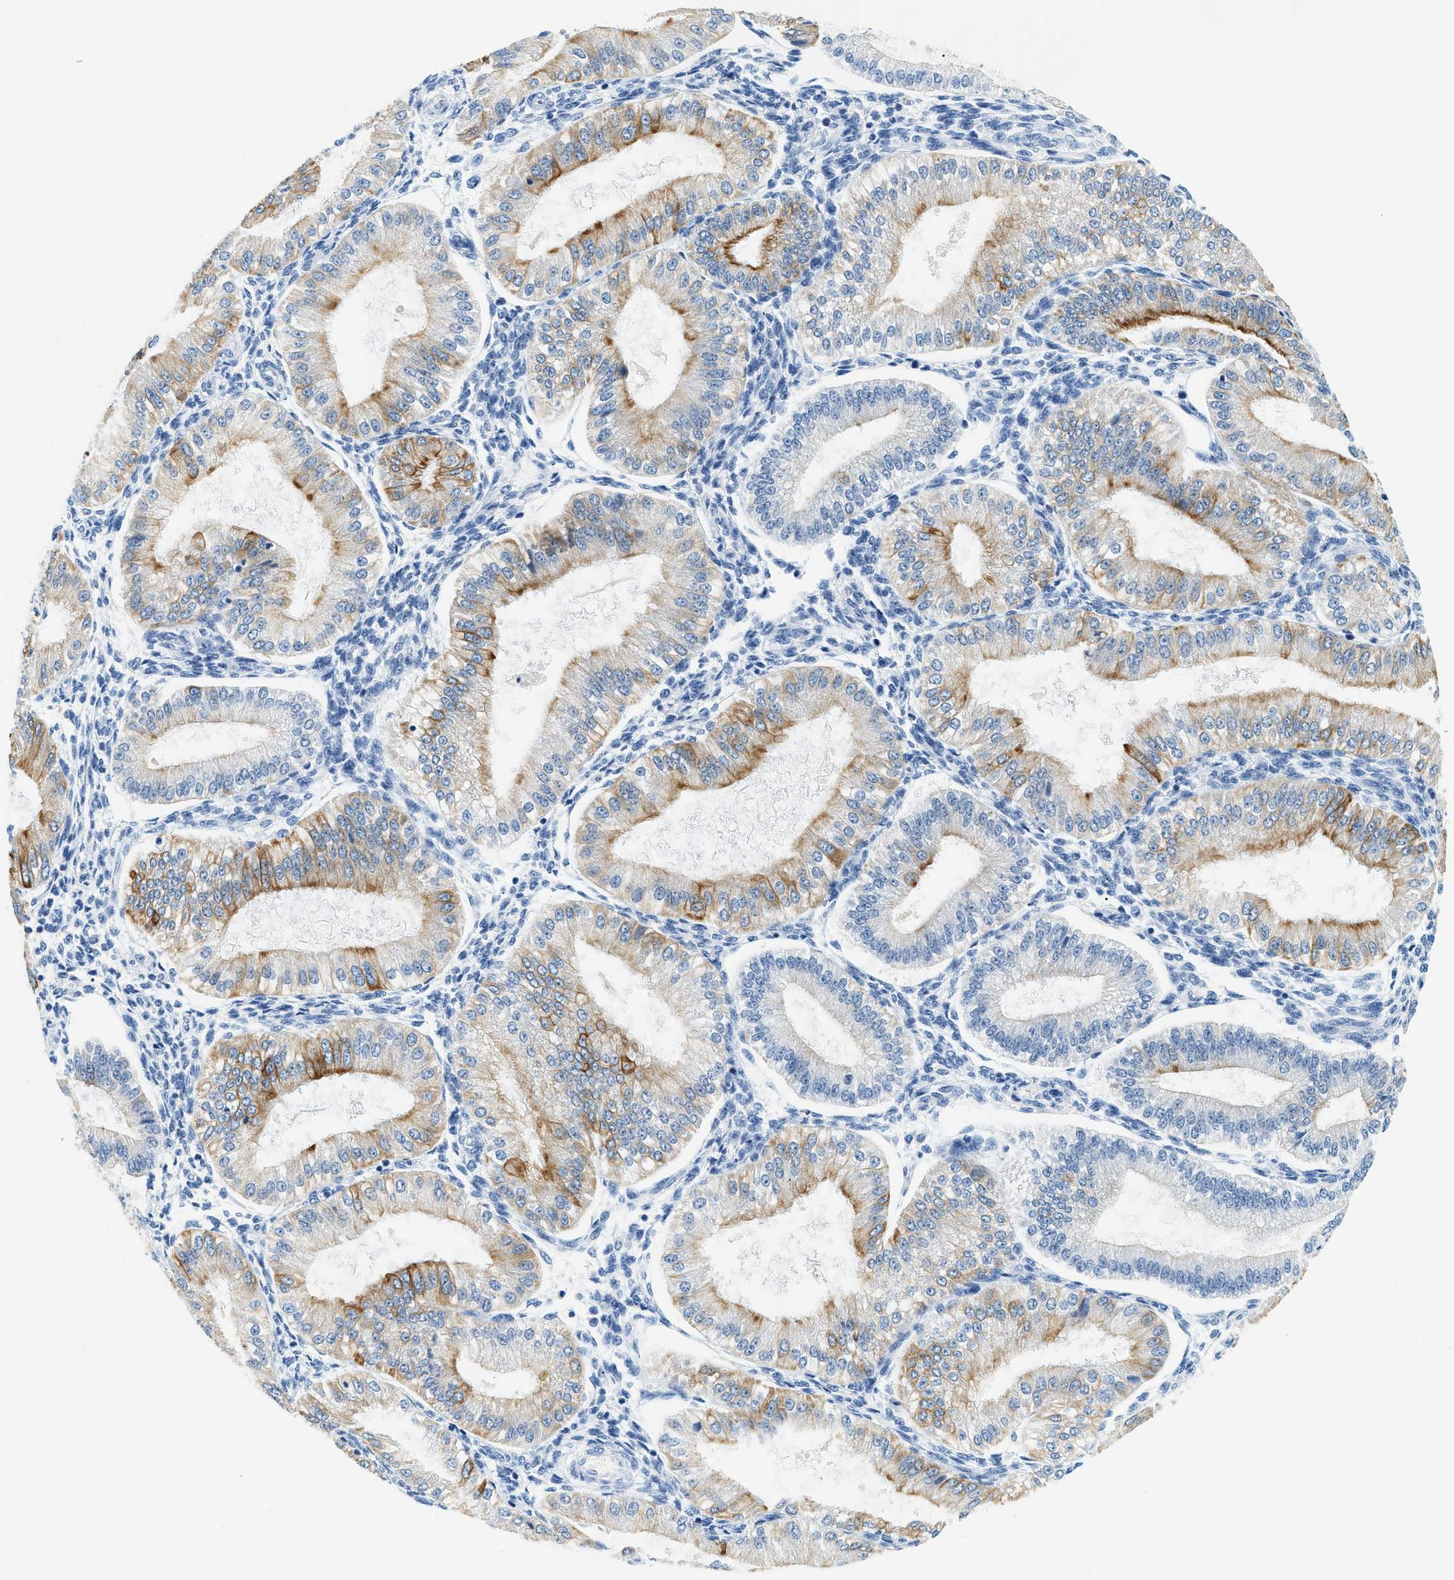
{"staining": {"intensity": "negative", "quantity": "none", "location": "none"}, "tissue": "endometrium", "cell_type": "Cells in endometrial stroma", "image_type": "normal", "snomed": [{"axis": "morphology", "description": "Normal tissue, NOS"}, {"axis": "topography", "description": "Endometrium"}], "caption": "The photomicrograph demonstrates no significant expression in cells in endometrial stroma of endometrium.", "gene": "STXBP2", "patient": {"sex": "female", "age": 39}}